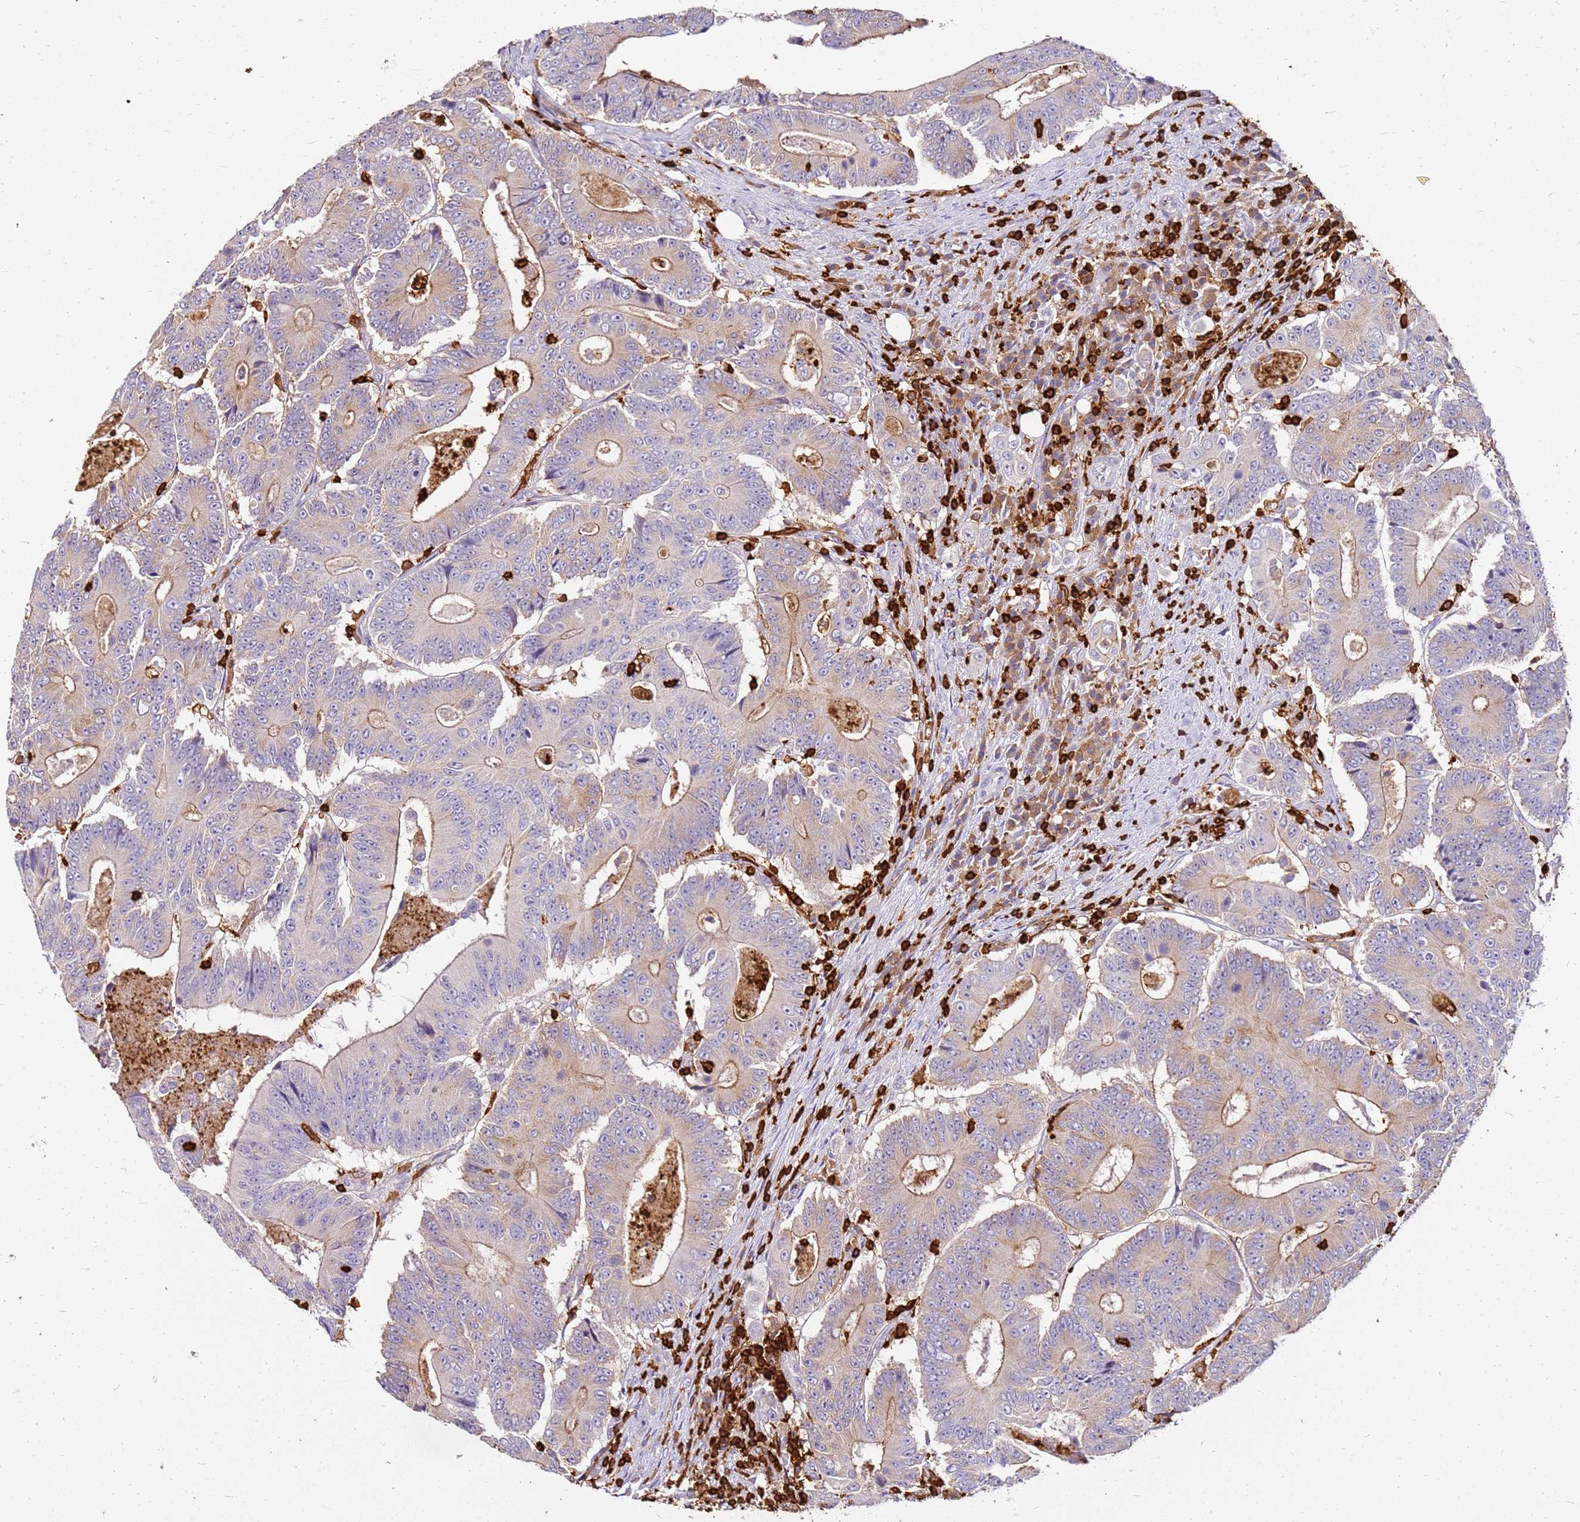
{"staining": {"intensity": "weak", "quantity": "25%-75%", "location": "cytoplasmic/membranous"}, "tissue": "colorectal cancer", "cell_type": "Tumor cells", "image_type": "cancer", "snomed": [{"axis": "morphology", "description": "Adenocarcinoma, NOS"}, {"axis": "topography", "description": "Colon"}], "caption": "Immunohistochemistry photomicrograph of neoplastic tissue: human colorectal cancer stained using immunohistochemistry (IHC) demonstrates low levels of weak protein expression localized specifically in the cytoplasmic/membranous of tumor cells, appearing as a cytoplasmic/membranous brown color.", "gene": "CORO1A", "patient": {"sex": "male", "age": 83}}